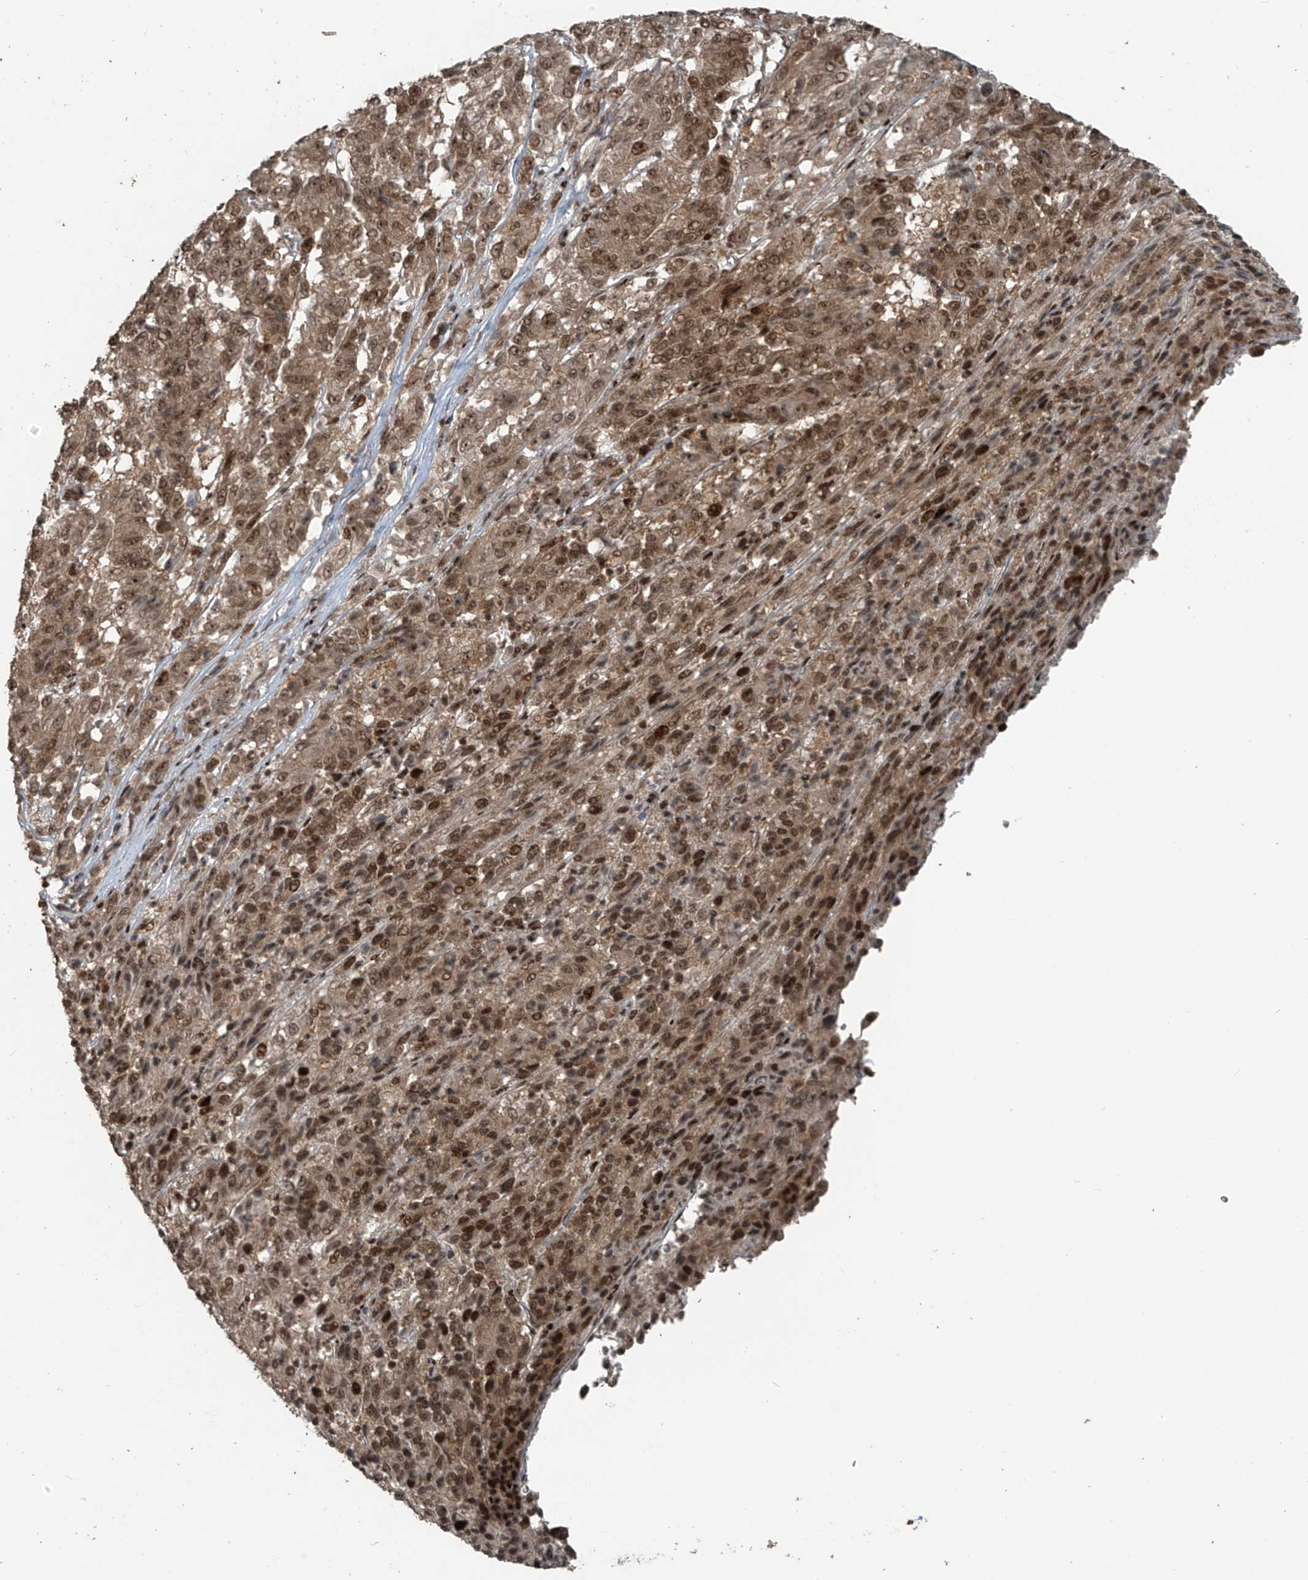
{"staining": {"intensity": "moderate", "quantity": ">75%", "location": "cytoplasmic/membranous,nuclear"}, "tissue": "melanoma", "cell_type": "Tumor cells", "image_type": "cancer", "snomed": [{"axis": "morphology", "description": "Malignant melanoma, Metastatic site"}, {"axis": "topography", "description": "Lung"}], "caption": "Moderate cytoplasmic/membranous and nuclear protein positivity is identified in about >75% of tumor cells in melanoma. Nuclei are stained in blue.", "gene": "PCNP", "patient": {"sex": "male", "age": 64}}